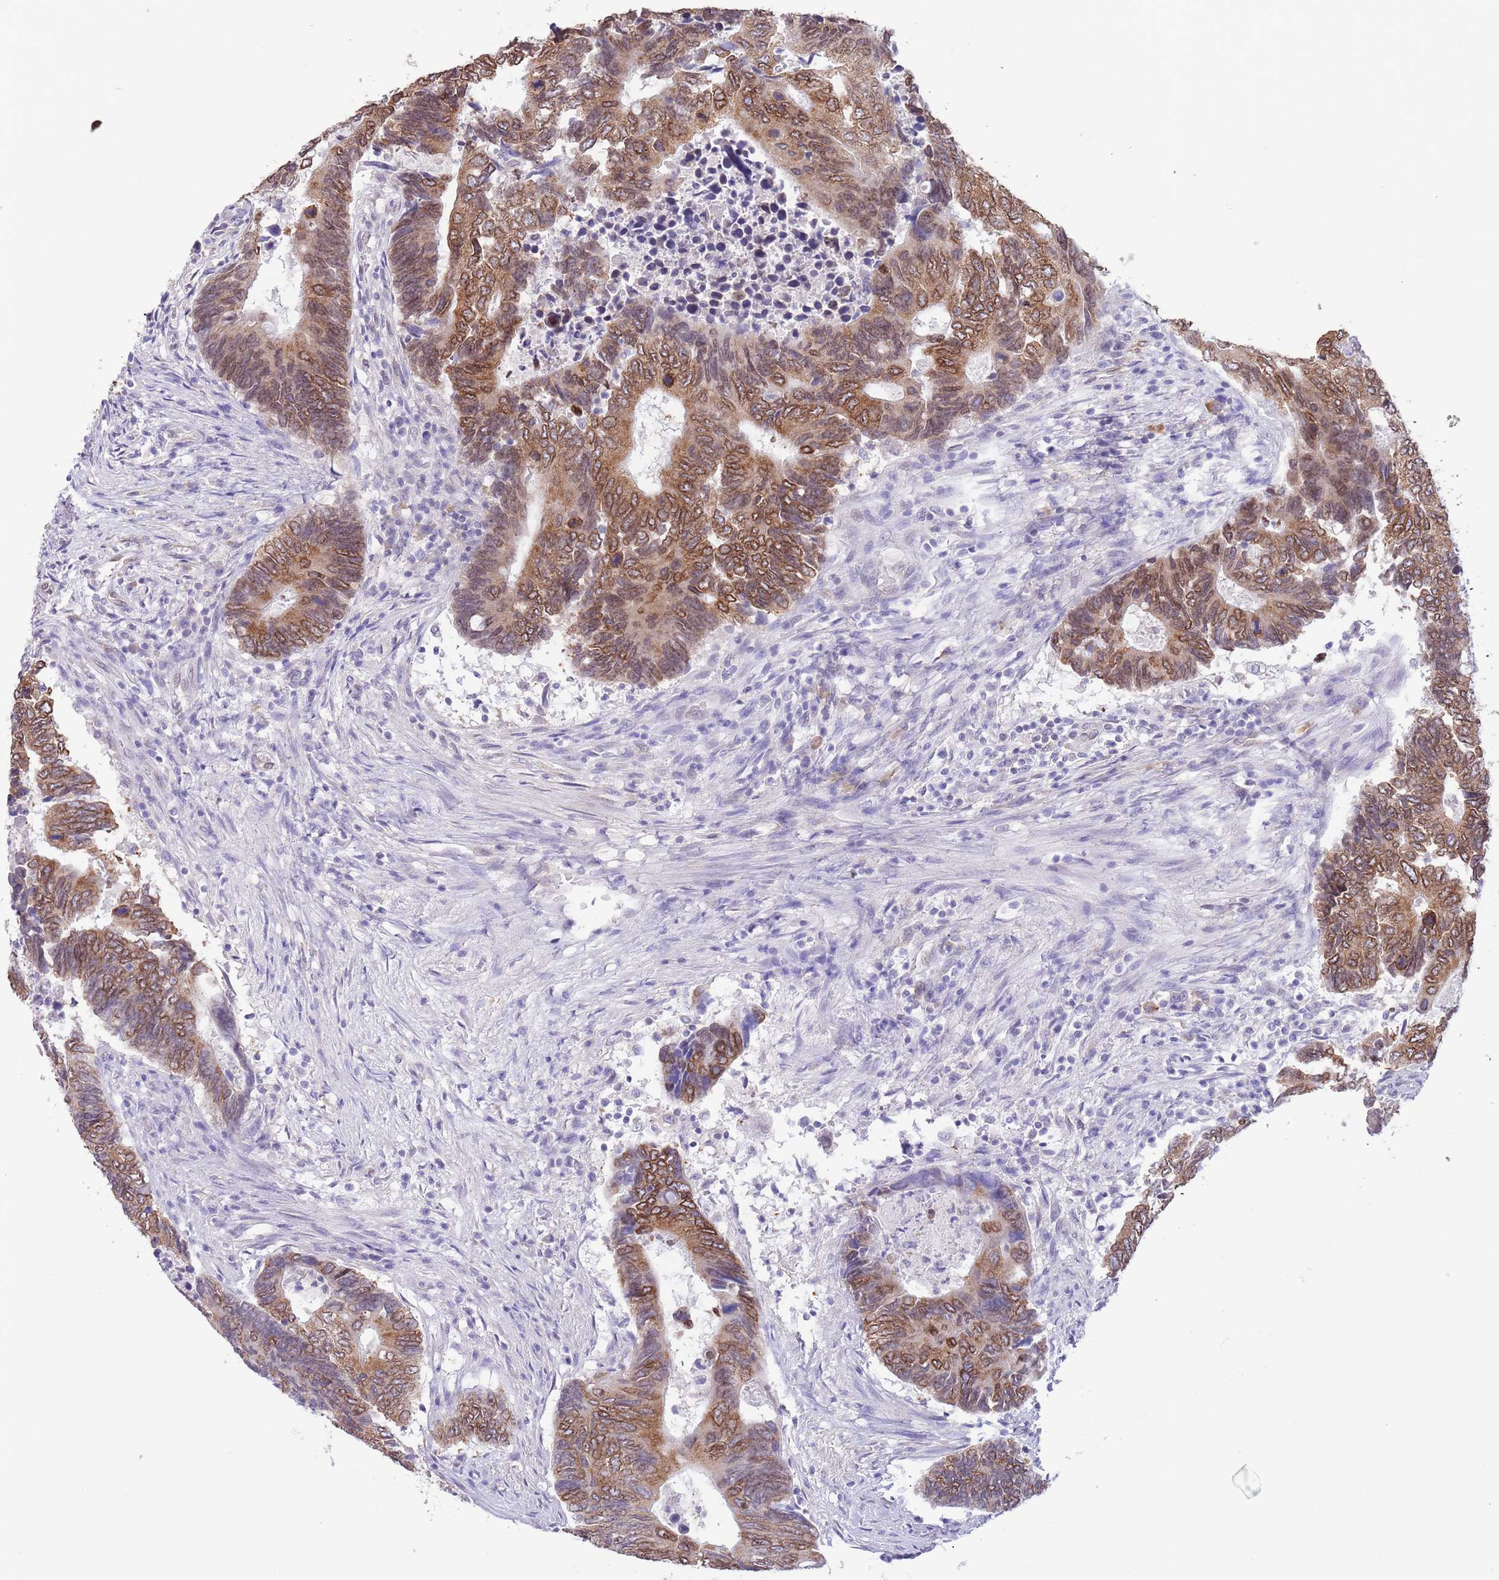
{"staining": {"intensity": "strong", "quantity": ">75%", "location": "cytoplasmic/membranous"}, "tissue": "colorectal cancer", "cell_type": "Tumor cells", "image_type": "cancer", "snomed": [{"axis": "morphology", "description": "Adenocarcinoma, NOS"}, {"axis": "topography", "description": "Colon"}], "caption": "Colorectal cancer (adenocarcinoma) stained for a protein shows strong cytoplasmic/membranous positivity in tumor cells.", "gene": "EBPL", "patient": {"sex": "male", "age": 87}}